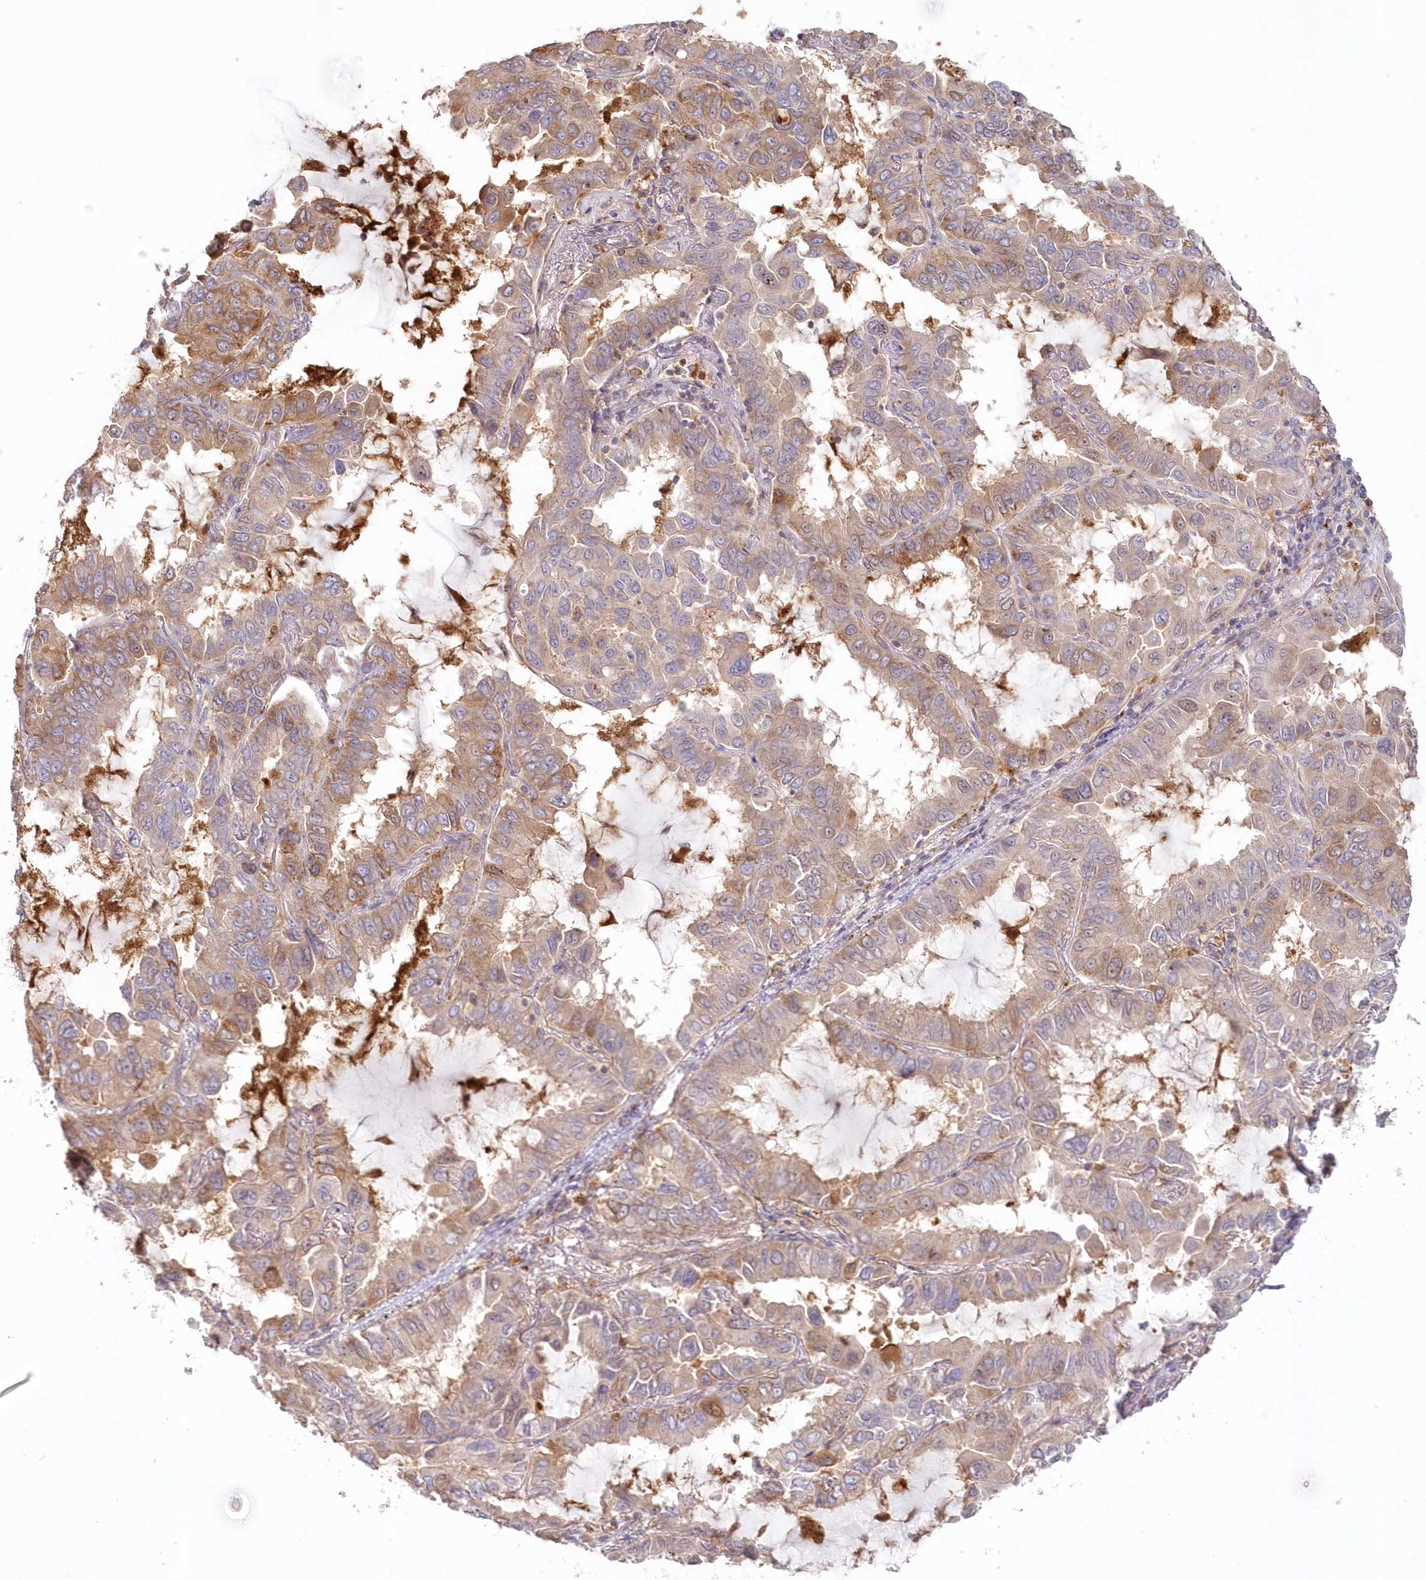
{"staining": {"intensity": "moderate", "quantity": "25%-75%", "location": "cytoplasmic/membranous"}, "tissue": "lung cancer", "cell_type": "Tumor cells", "image_type": "cancer", "snomed": [{"axis": "morphology", "description": "Adenocarcinoma, NOS"}, {"axis": "topography", "description": "Lung"}], "caption": "Tumor cells display medium levels of moderate cytoplasmic/membranous positivity in approximately 25%-75% of cells in human lung cancer. (IHC, brightfield microscopy, high magnification).", "gene": "GBE1", "patient": {"sex": "male", "age": 64}}